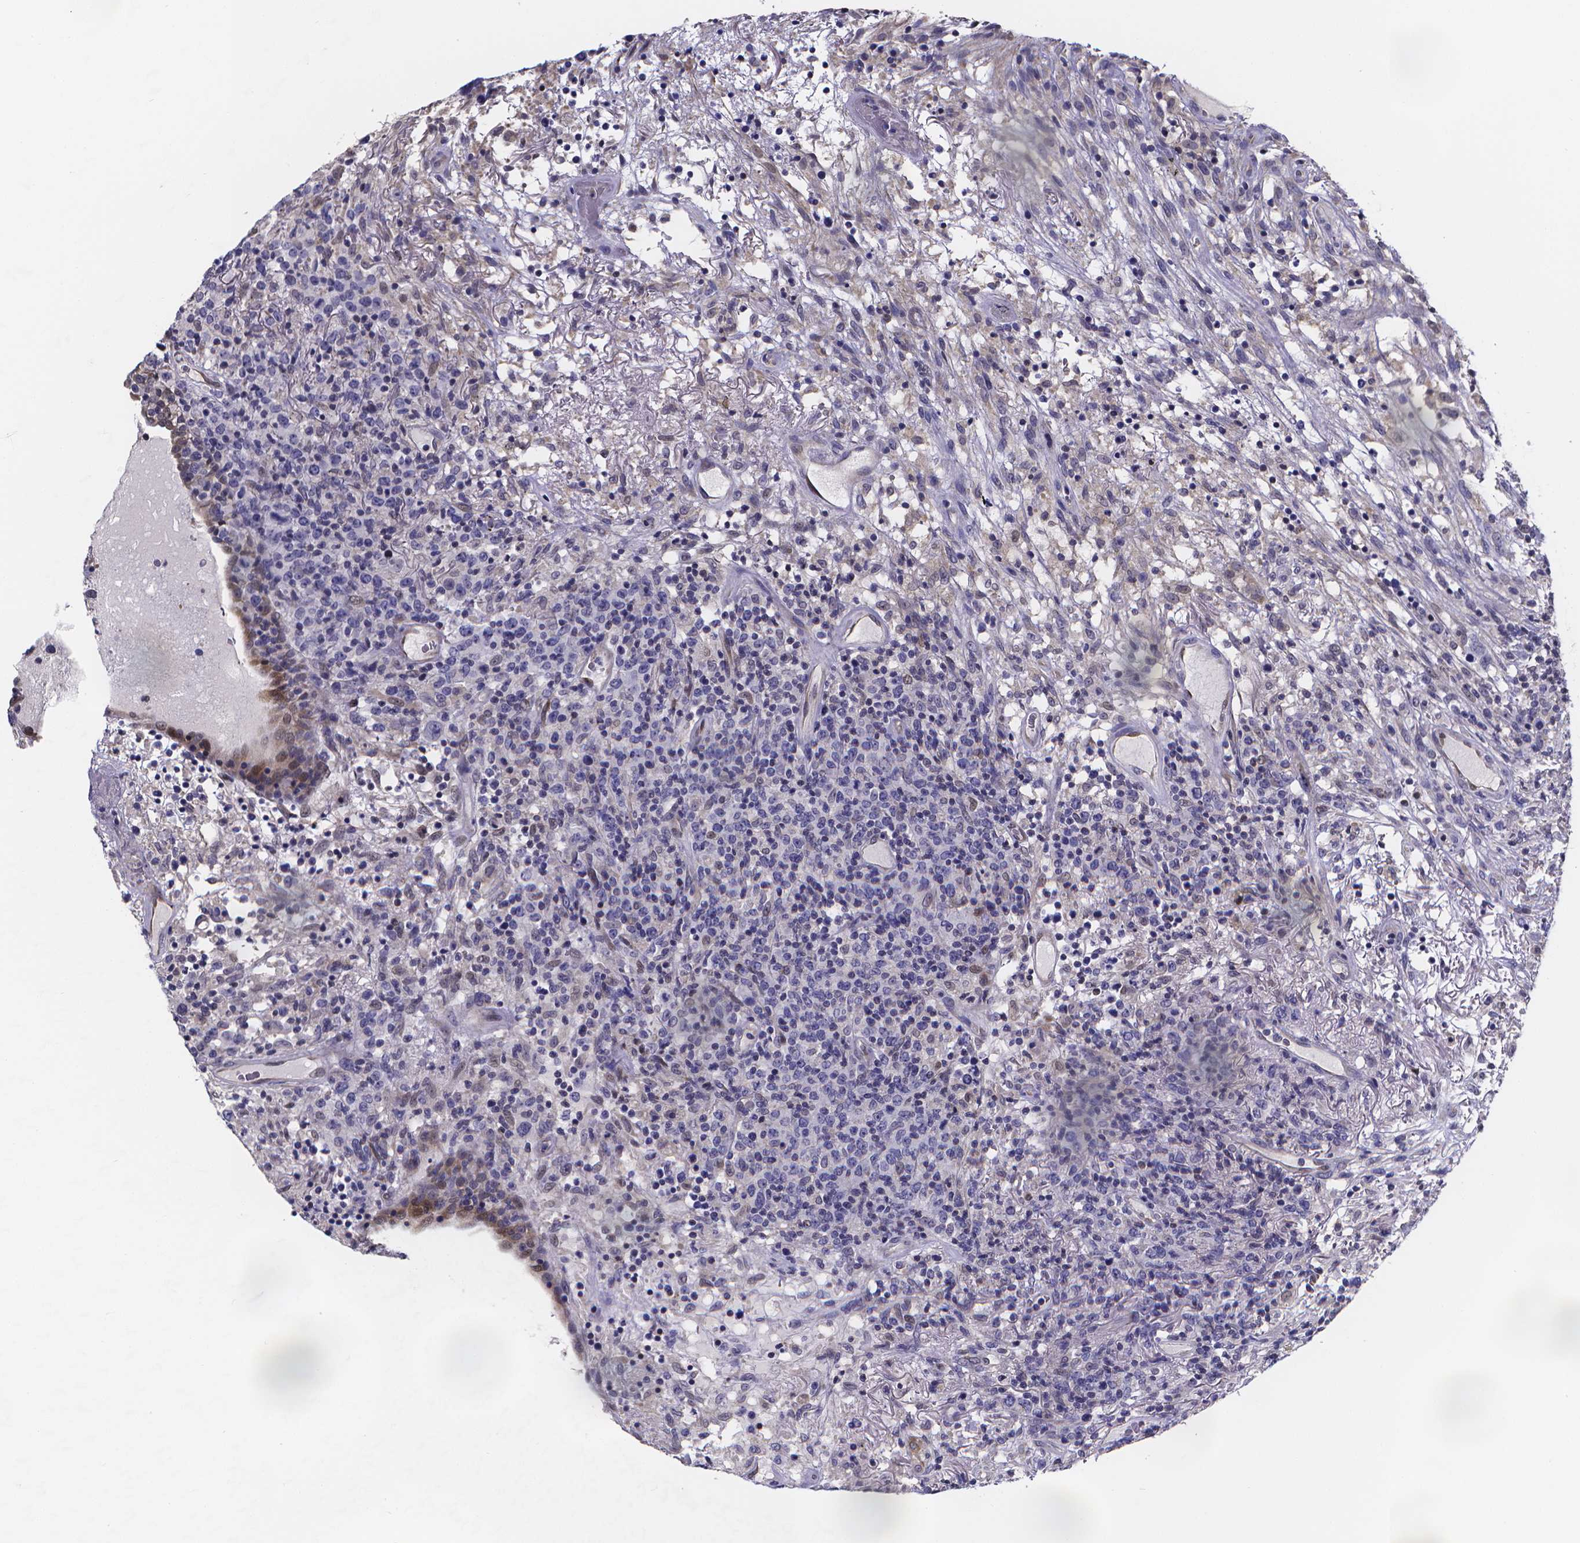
{"staining": {"intensity": "negative", "quantity": "none", "location": "none"}, "tissue": "lymphoma", "cell_type": "Tumor cells", "image_type": "cancer", "snomed": [{"axis": "morphology", "description": "Malignant lymphoma, non-Hodgkin's type, High grade"}, {"axis": "topography", "description": "Lung"}], "caption": "High power microscopy histopathology image of an immunohistochemistry micrograph of lymphoma, revealing no significant positivity in tumor cells.", "gene": "PAH", "patient": {"sex": "male", "age": 79}}